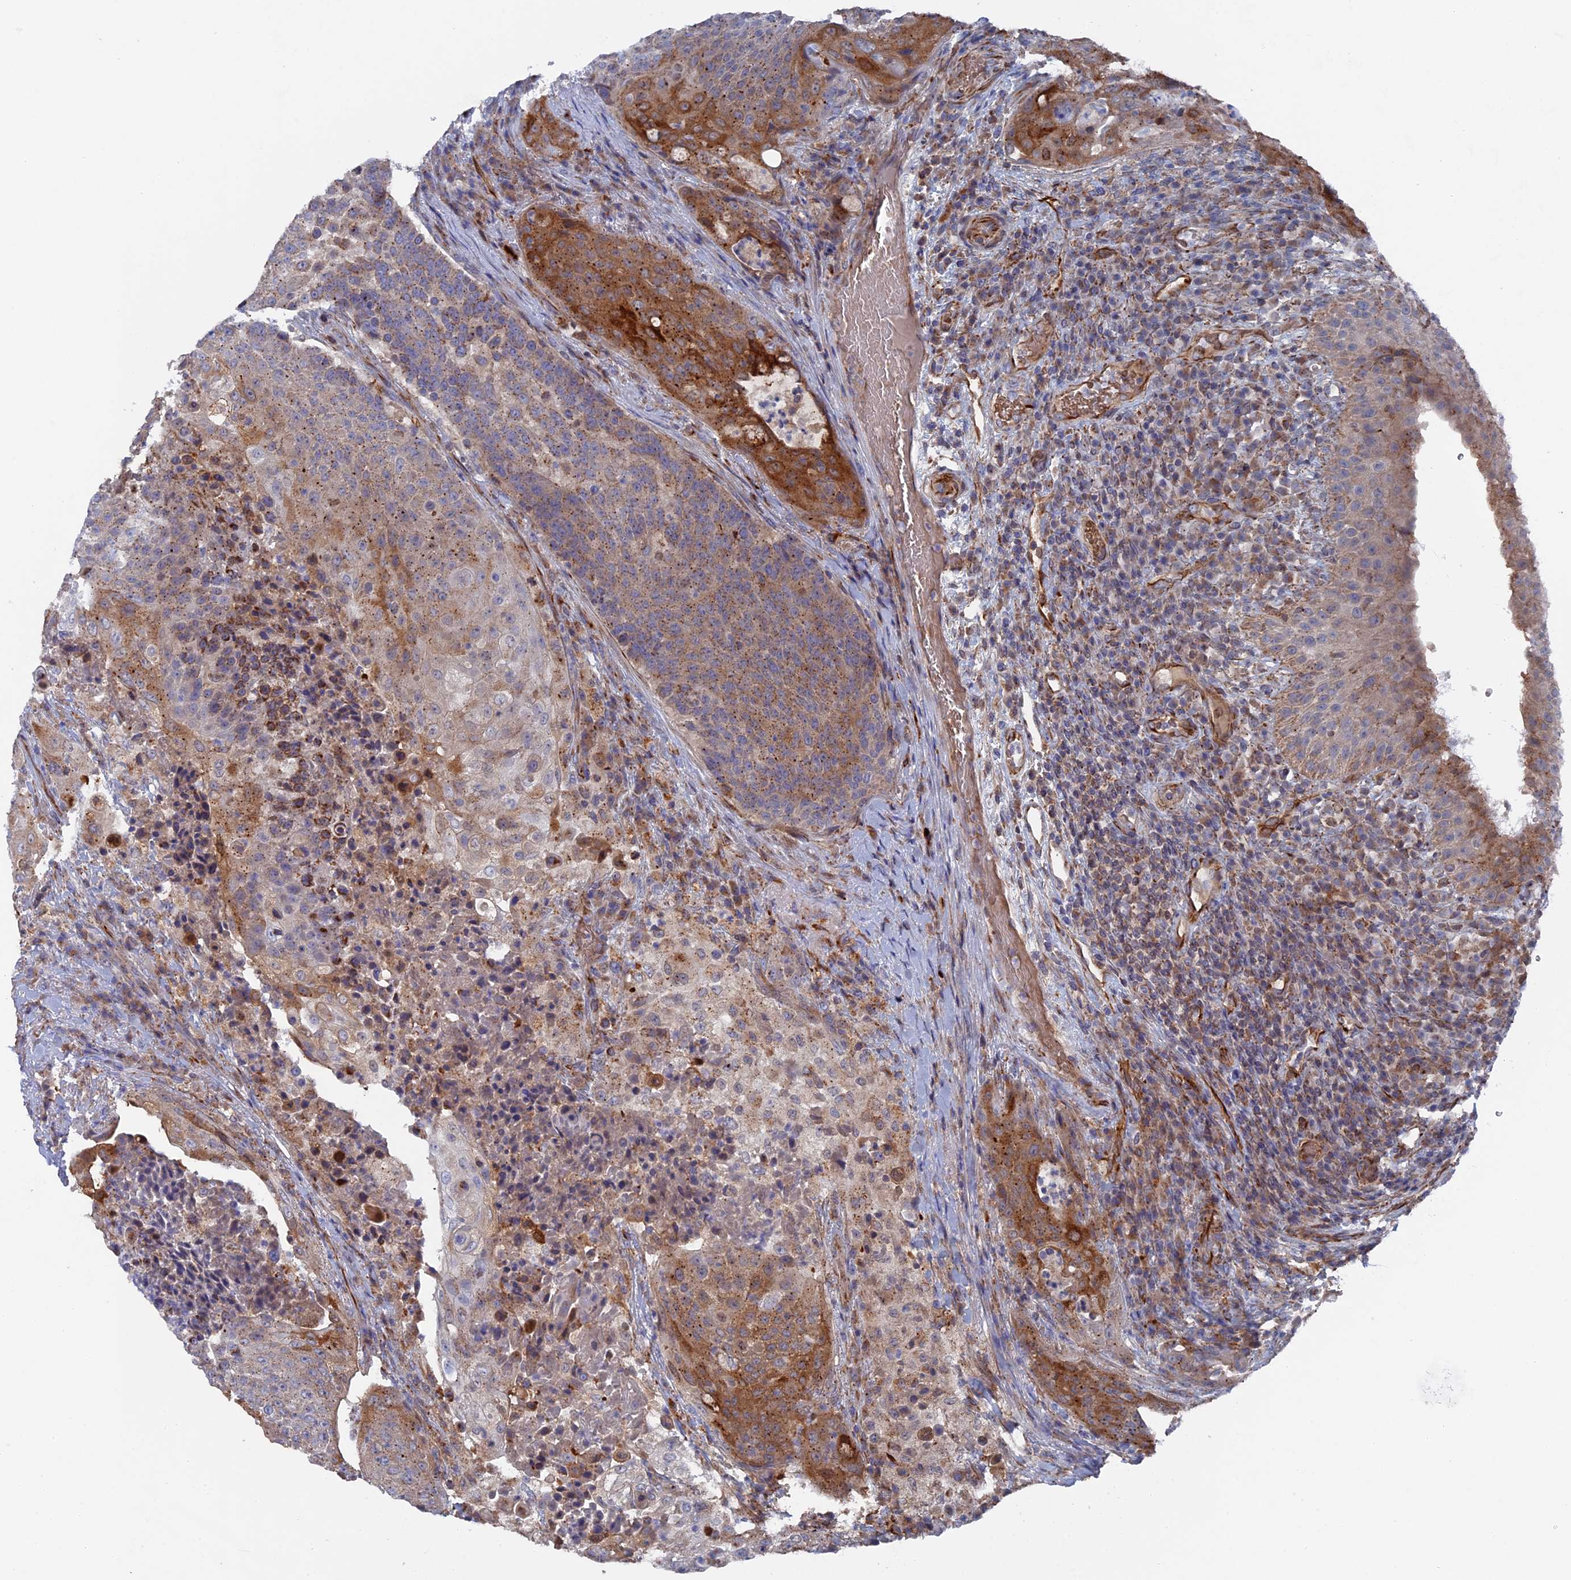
{"staining": {"intensity": "strong", "quantity": "25%-75%", "location": "cytoplasmic/membranous"}, "tissue": "urothelial cancer", "cell_type": "Tumor cells", "image_type": "cancer", "snomed": [{"axis": "morphology", "description": "Urothelial carcinoma, High grade"}, {"axis": "topography", "description": "Urinary bladder"}], "caption": "A brown stain labels strong cytoplasmic/membranous positivity of a protein in urothelial carcinoma (high-grade) tumor cells.", "gene": "SMG9", "patient": {"sex": "female", "age": 63}}